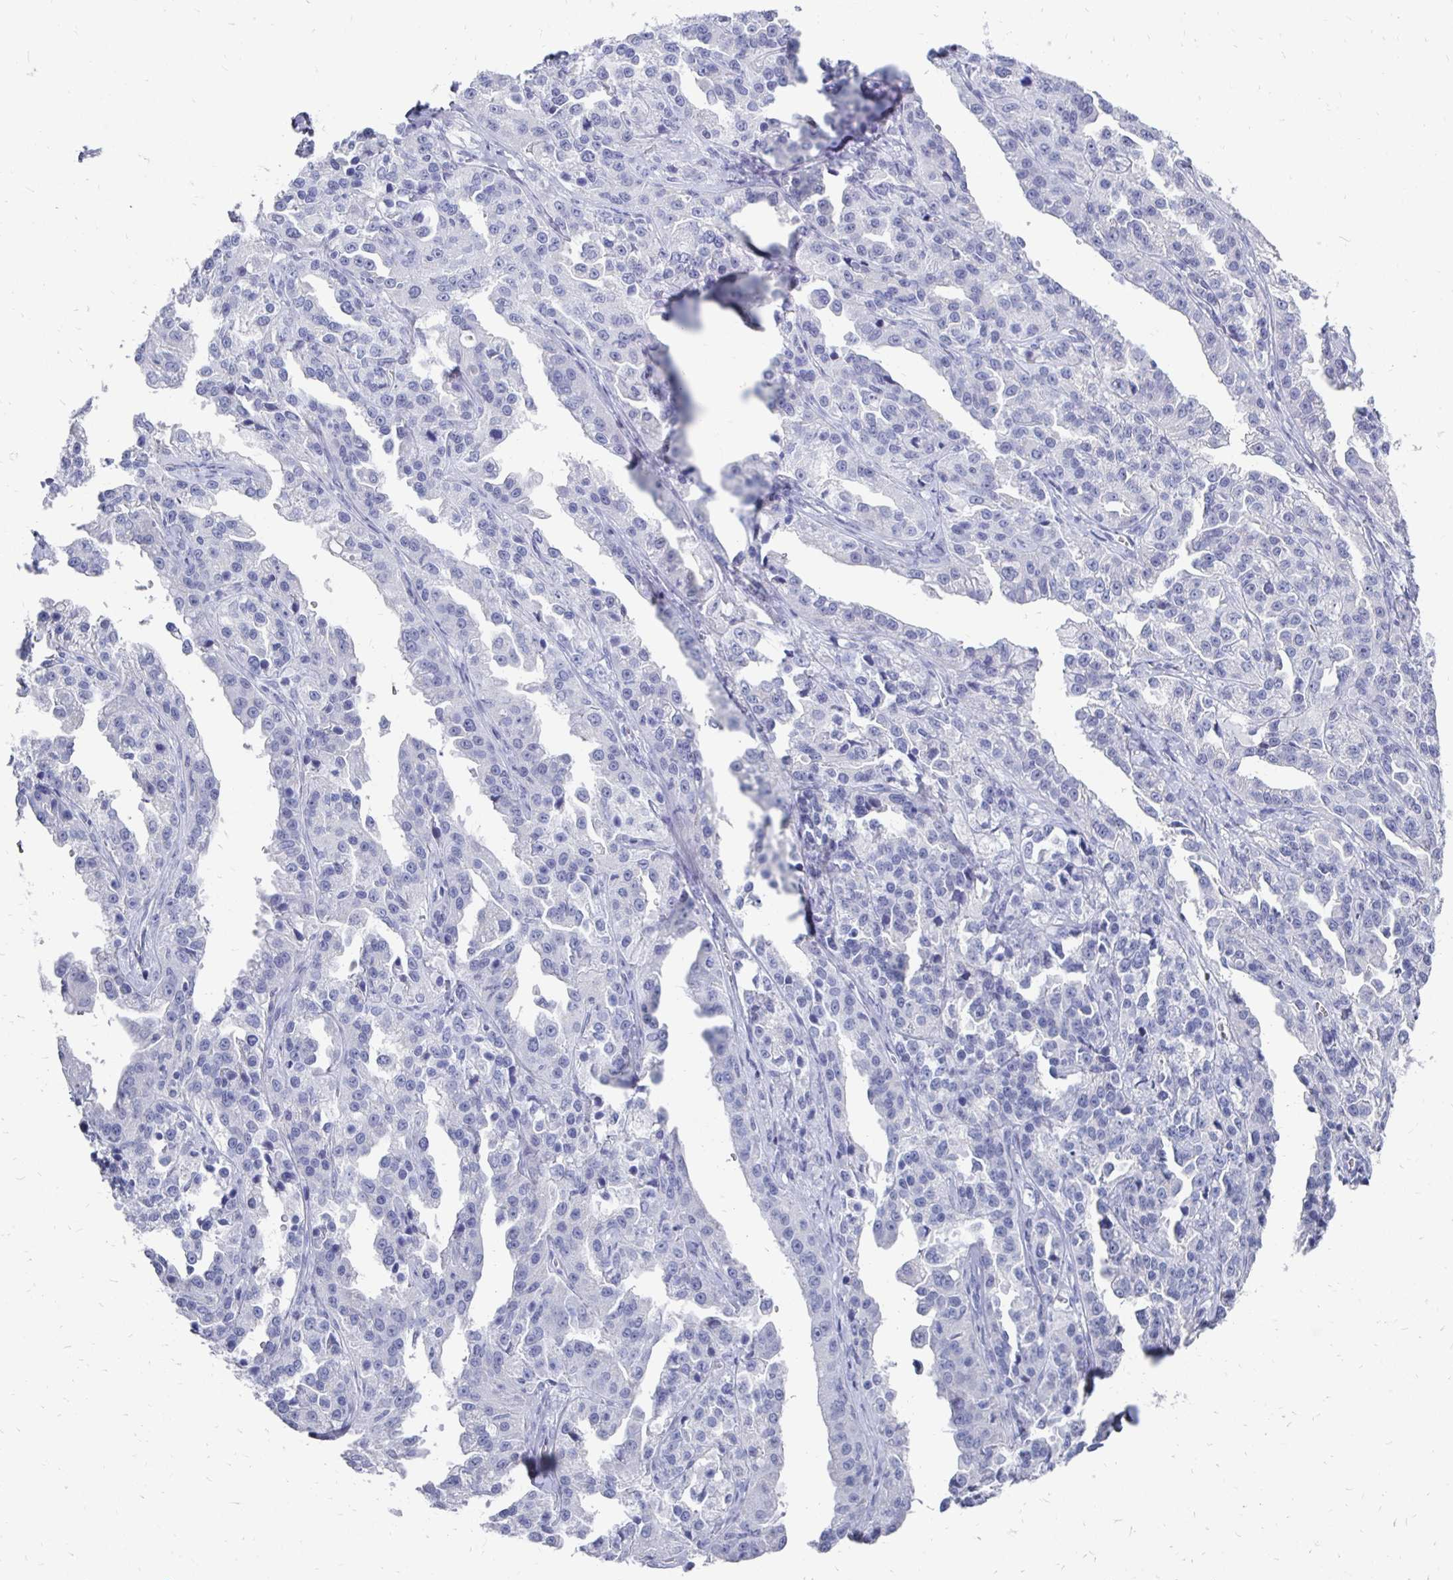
{"staining": {"intensity": "negative", "quantity": "none", "location": "none"}, "tissue": "ovarian cancer", "cell_type": "Tumor cells", "image_type": "cancer", "snomed": [{"axis": "morphology", "description": "Cystadenocarcinoma, serous, NOS"}, {"axis": "topography", "description": "Ovary"}], "caption": "Protein analysis of serous cystadenocarcinoma (ovarian) shows no significant expression in tumor cells.", "gene": "SYCP3", "patient": {"sex": "female", "age": 75}}